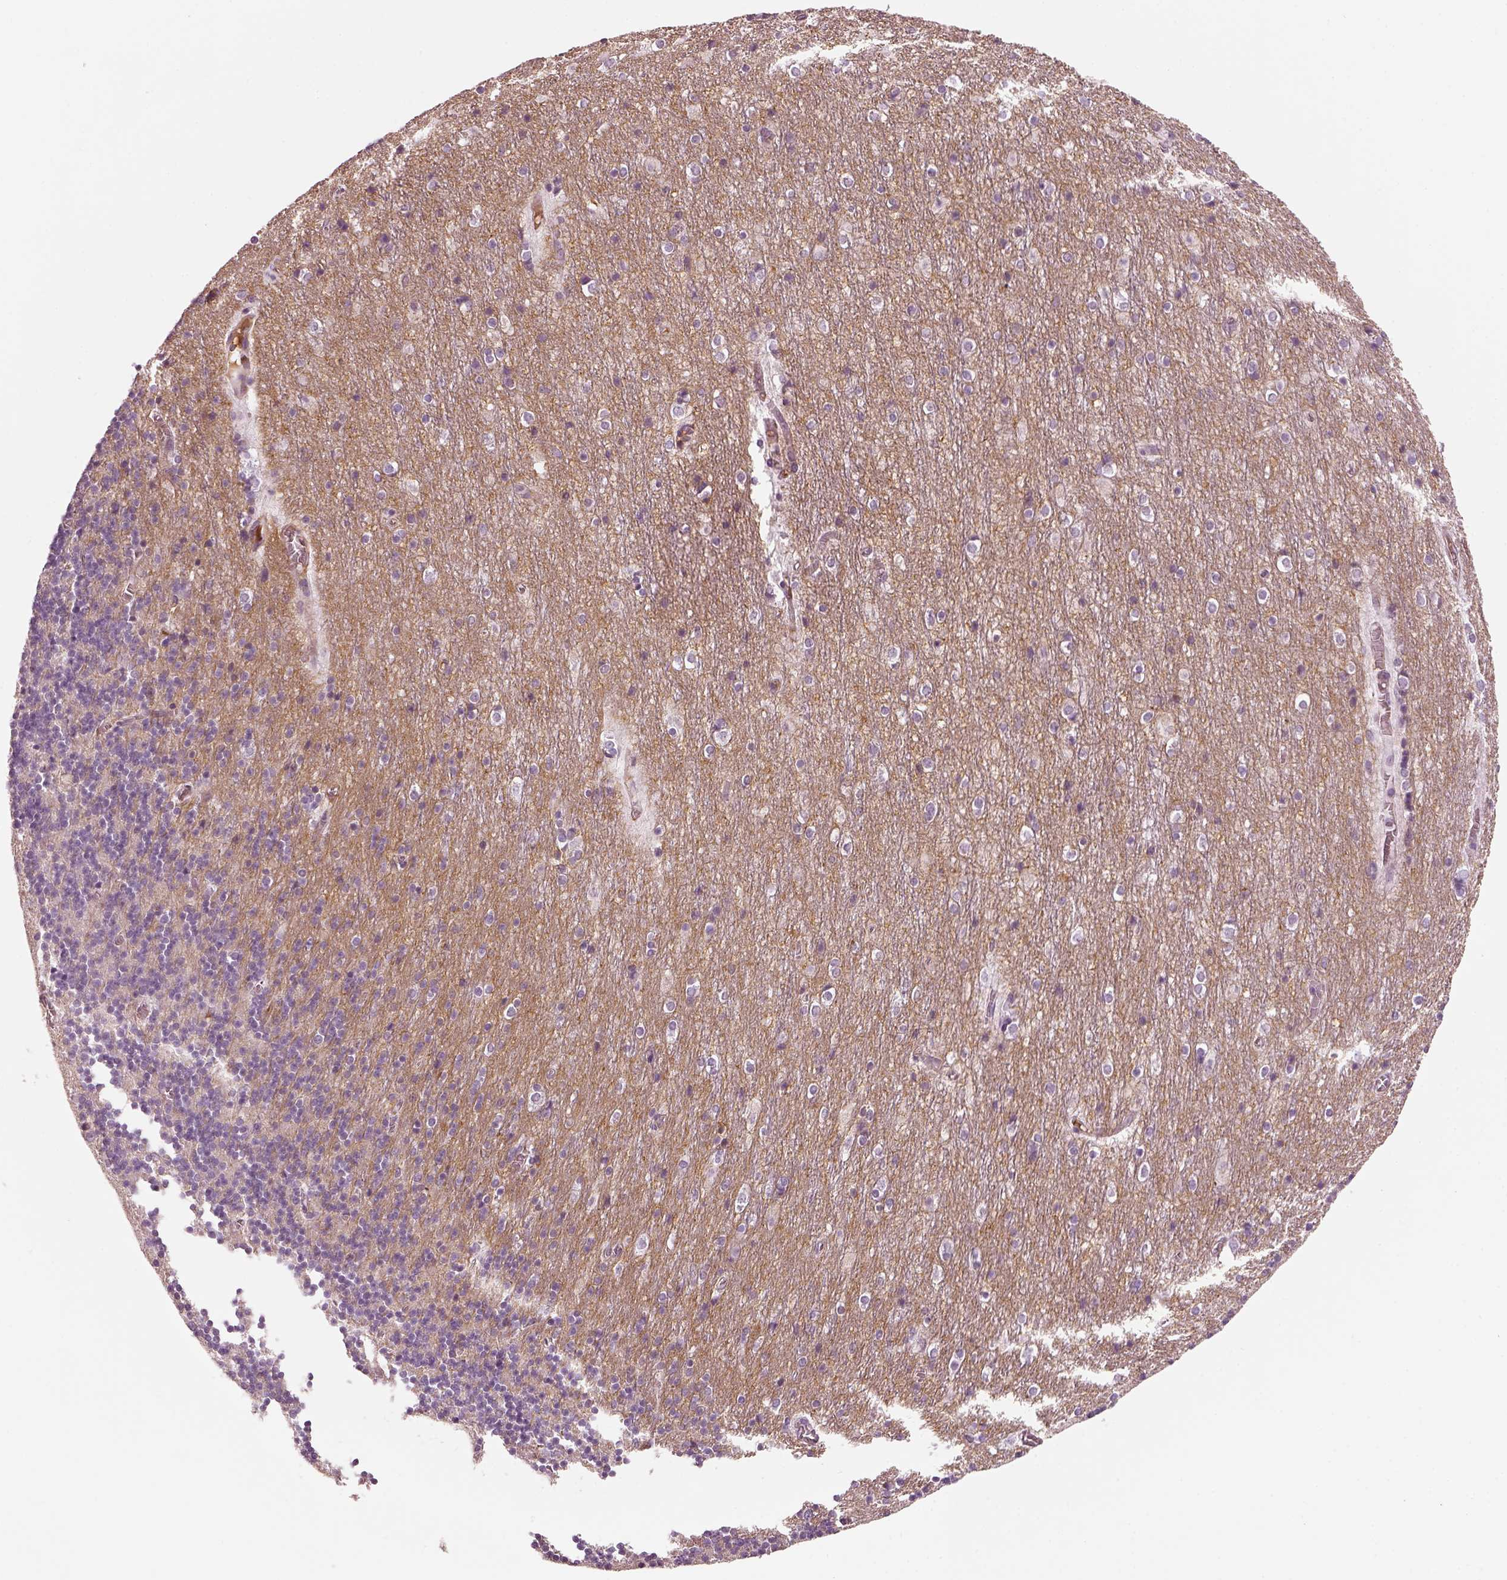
{"staining": {"intensity": "negative", "quantity": "none", "location": "none"}, "tissue": "cerebellum", "cell_type": "Cells in granular layer", "image_type": "normal", "snomed": [{"axis": "morphology", "description": "Normal tissue, NOS"}, {"axis": "topography", "description": "Cerebellum"}], "caption": "Immunohistochemical staining of unremarkable cerebellum shows no significant positivity in cells in granular layer. The staining was performed using DAB (3,3'-diaminobenzidine) to visualize the protein expression in brown, while the nuclei were stained in blue with hematoxylin (Magnification: 20x).", "gene": "TRIM69", "patient": {"sex": "male", "age": 70}}